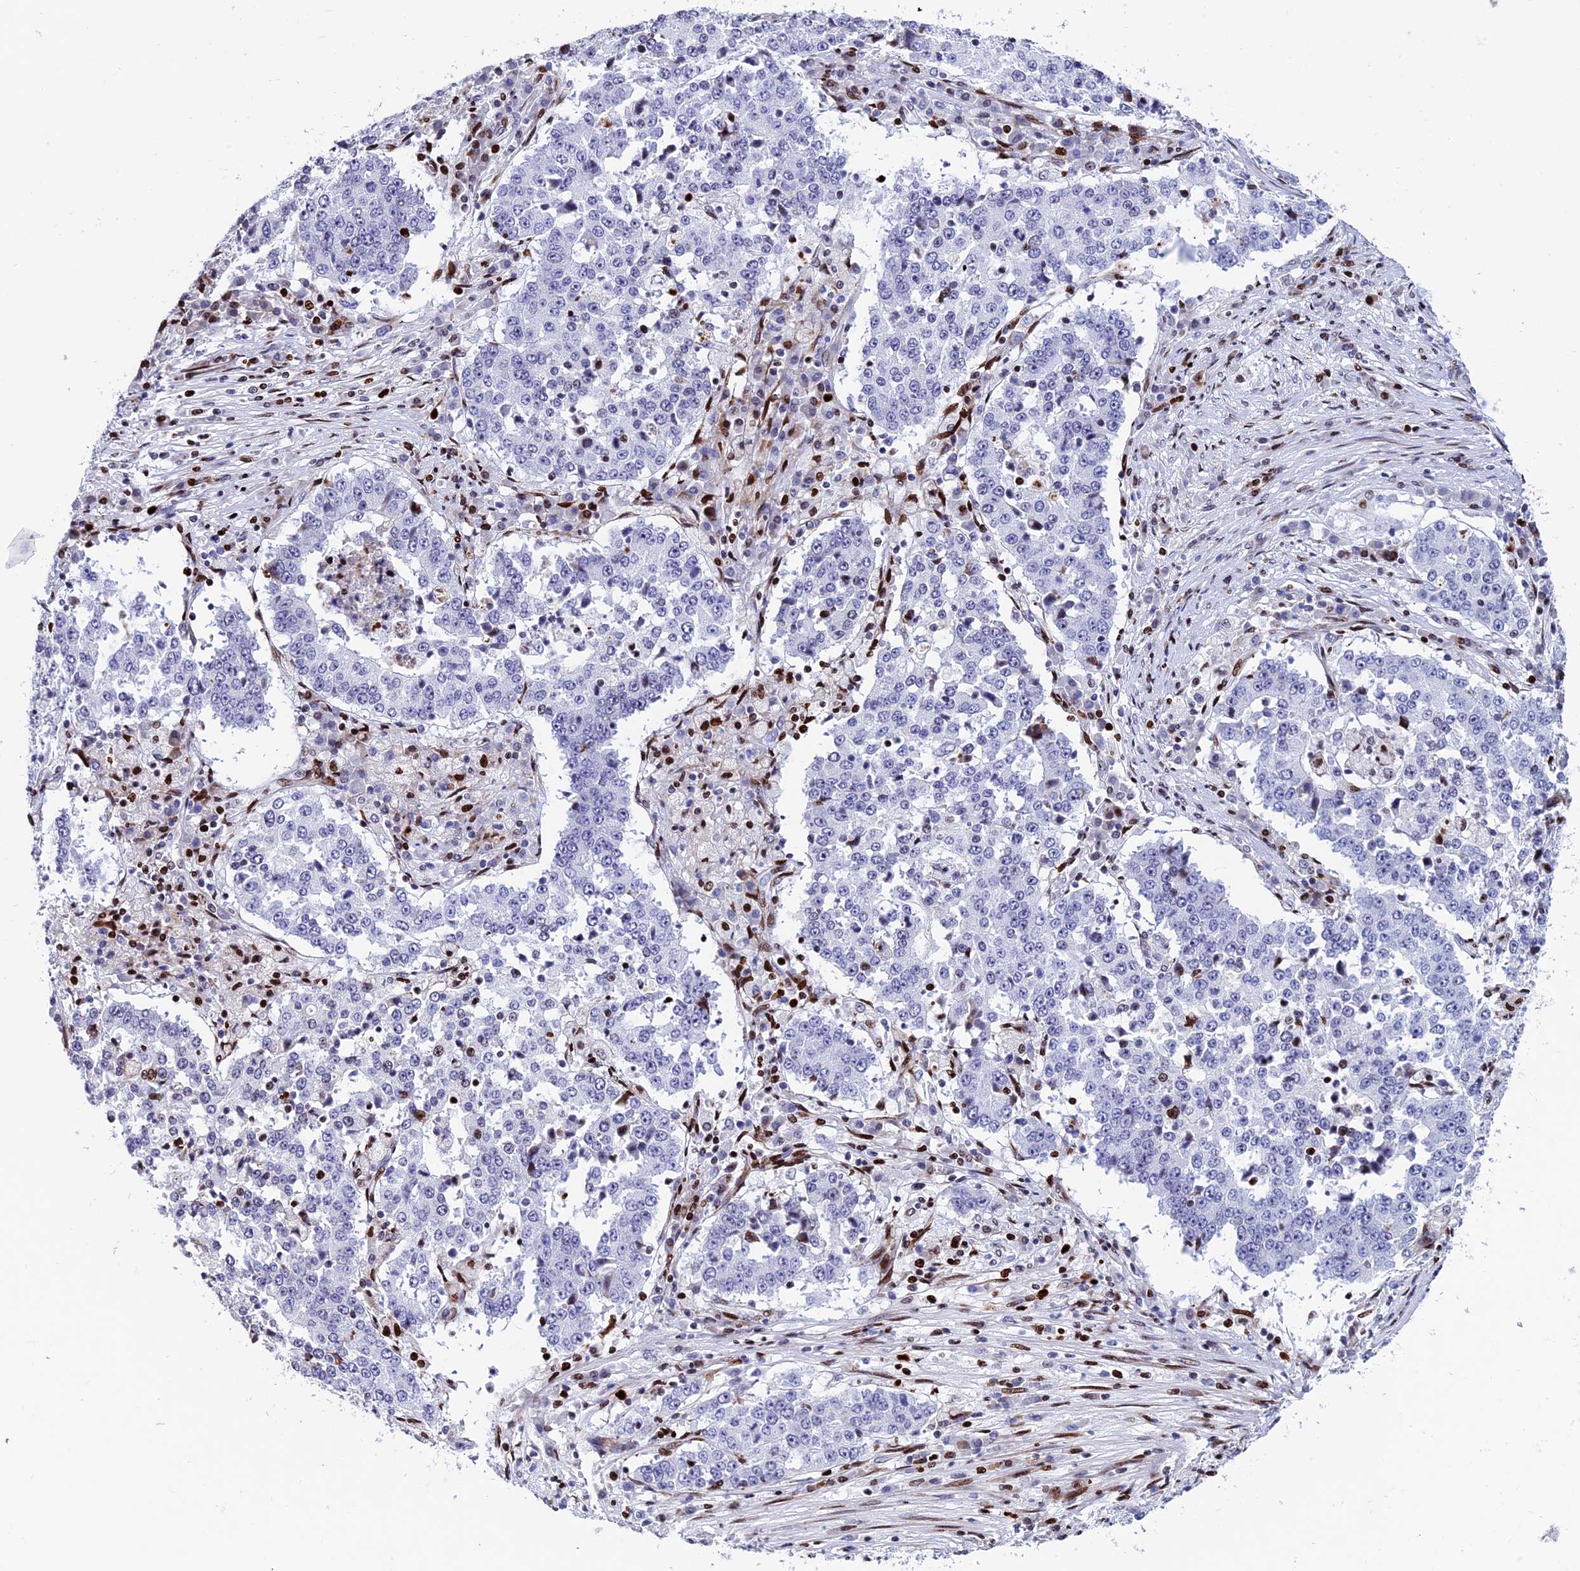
{"staining": {"intensity": "negative", "quantity": "none", "location": "none"}, "tissue": "stomach cancer", "cell_type": "Tumor cells", "image_type": "cancer", "snomed": [{"axis": "morphology", "description": "Adenocarcinoma, NOS"}, {"axis": "topography", "description": "Stomach"}], "caption": "DAB (3,3'-diaminobenzidine) immunohistochemical staining of stomach cancer displays no significant staining in tumor cells. (DAB (3,3'-diaminobenzidine) IHC visualized using brightfield microscopy, high magnification).", "gene": "BTBD3", "patient": {"sex": "male", "age": 59}}